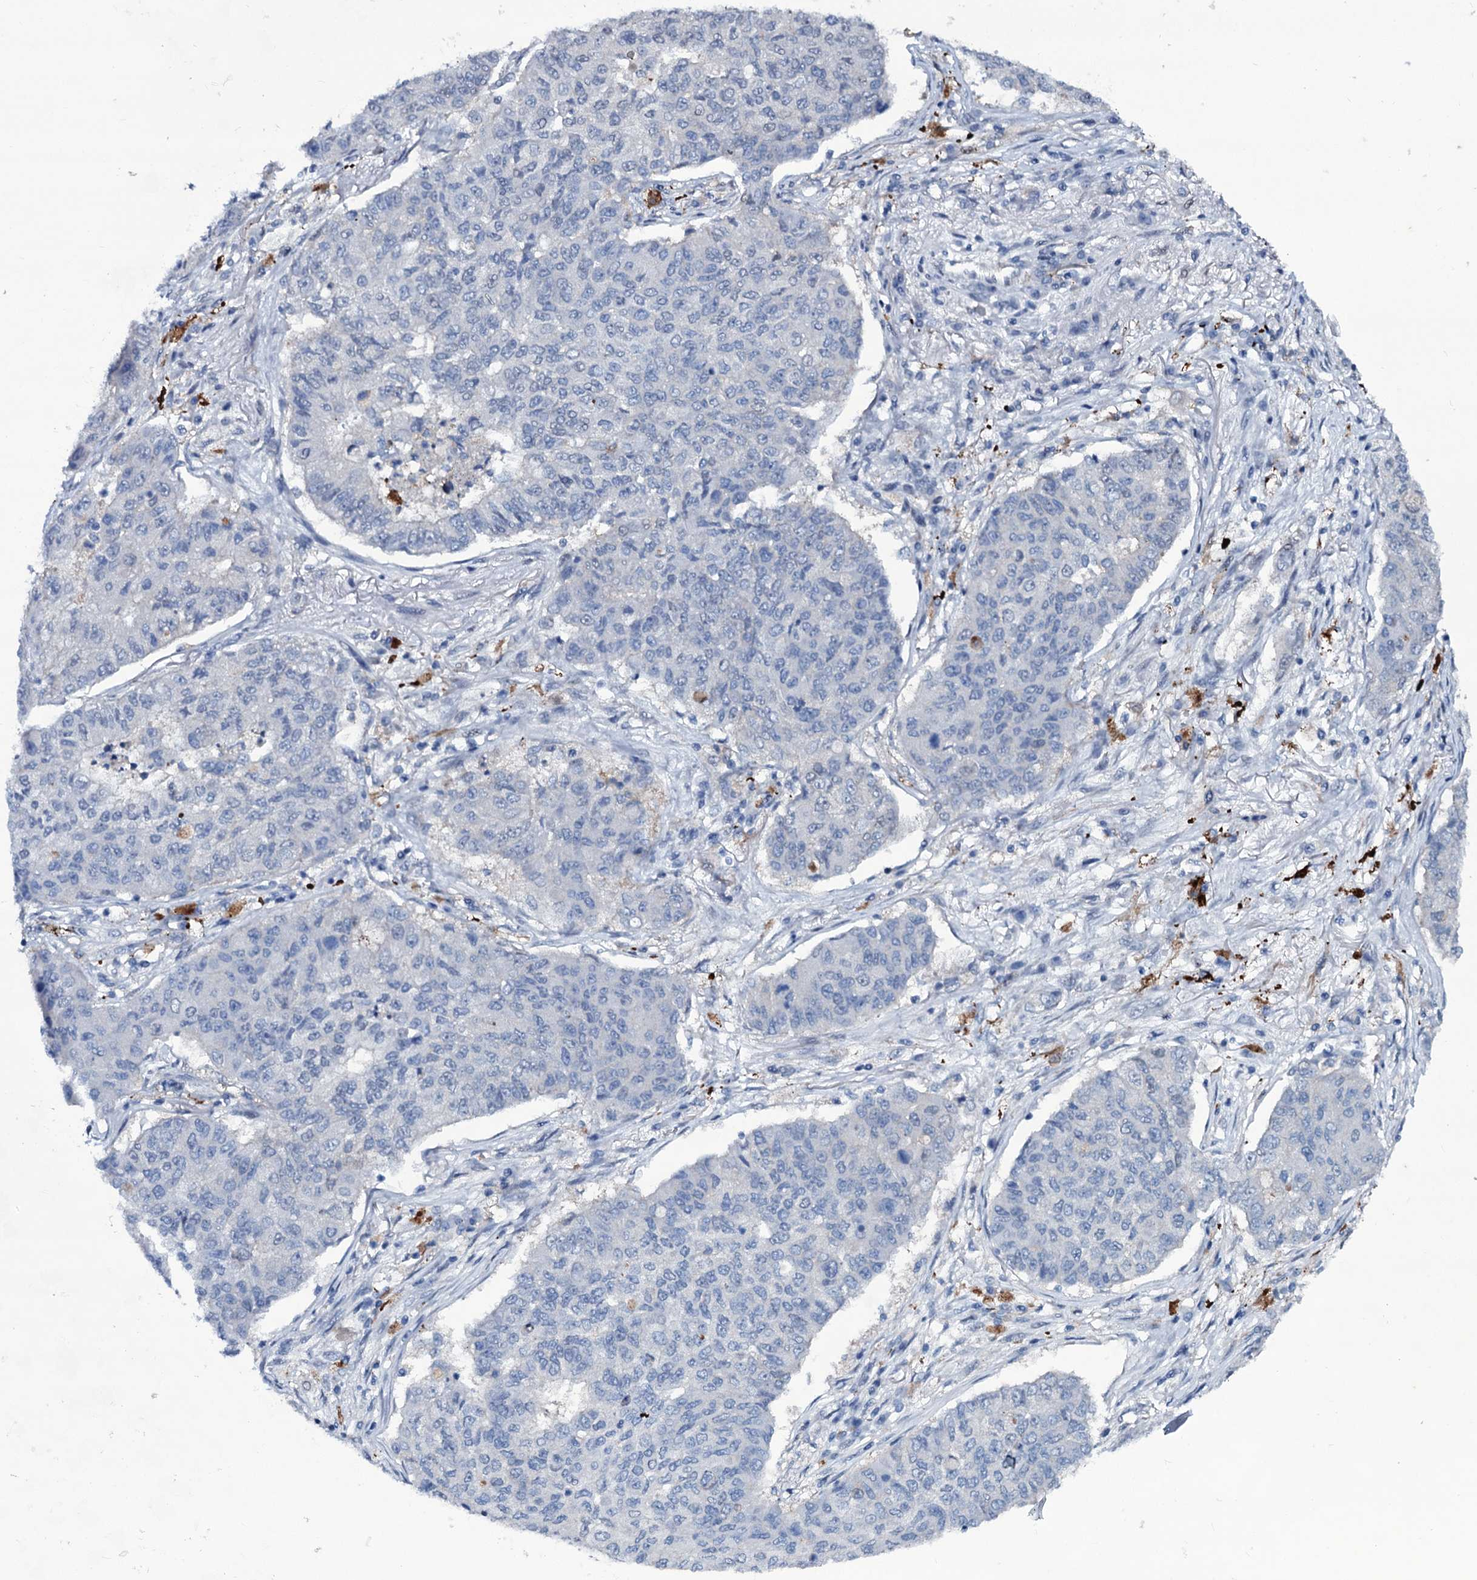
{"staining": {"intensity": "negative", "quantity": "none", "location": "none"}, "tissue": "lung cancer", "cell_type": "Tumor cells", "image_type": "cancer", "snomed": [{"axis": "morphology", "description": "Squamous cell carcinoma, NOS"}, {"axis": "topography", "description": "Lung"}], "caption": "Immunohistochemical staining of squamous cell carcinoma (lung) shows no significant expression in tumor cells.", "gene": "SLC4A7", "patient": {"sex": "male", "age": 74}}